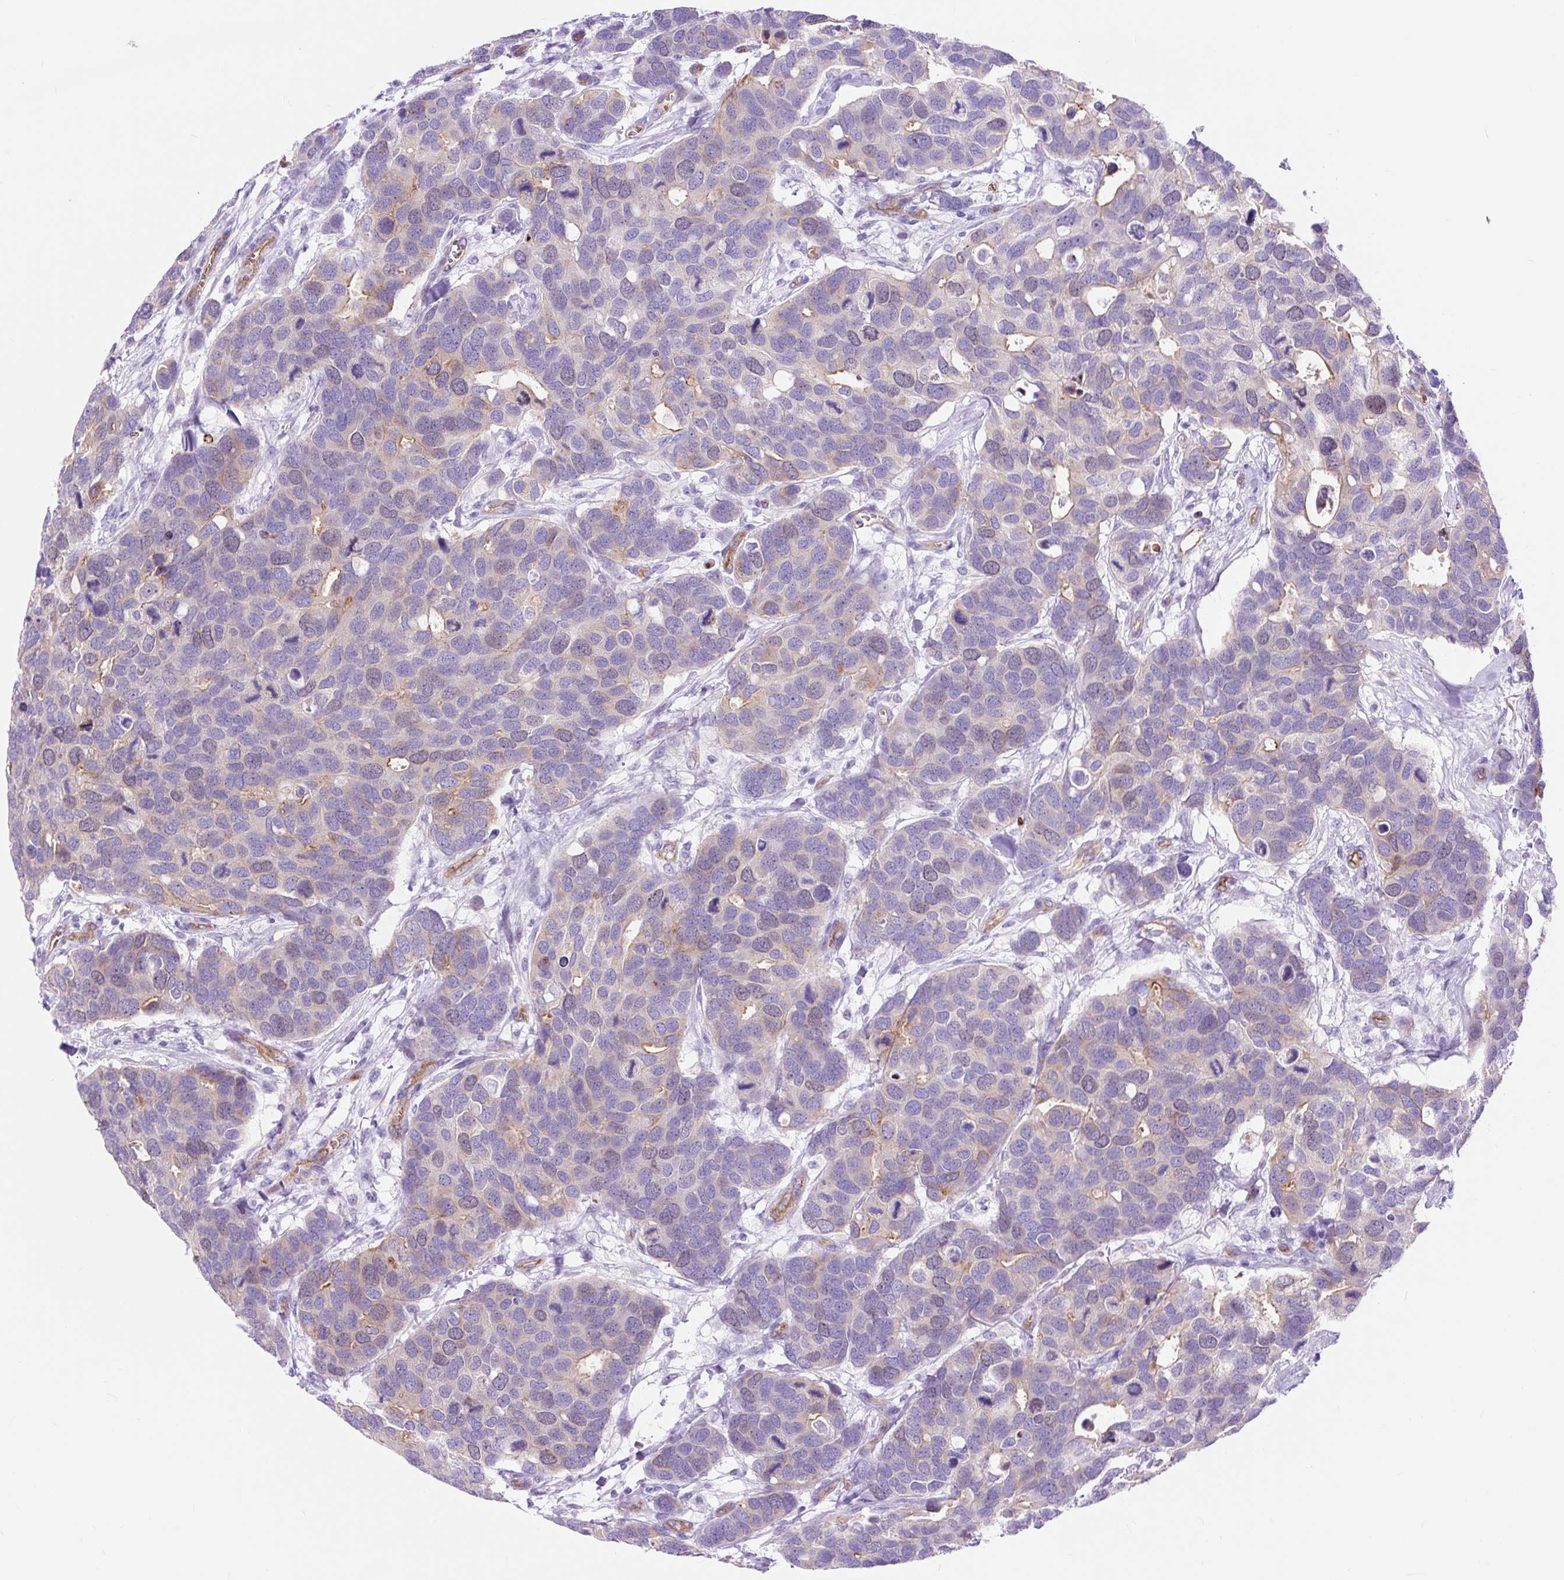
{"staining": {"intensity": "weak", "quantity": "<25%", "location": "cytoplasmic/membranous"}, "tissue": "breast cancer", "cell_type": "Tumor cells", "image_type": "cancer", "snomed": [{"axis": "morphology", "description": "Duct carcinoma"}, {"axis": "topography", "description": "Breast"}], "caption": "Breast intraductal carcinoma was stained to show a protein in brown. There is no significant staining in tumor cells. (Stains: DAB (3,3'-diaminobenzidine) IHC with hematoxylin counter stain, Microscopy: brightfield microscopy at high magnification).", "gene": "HIP1R", "patient": {"sex": "female", "age": 83}}